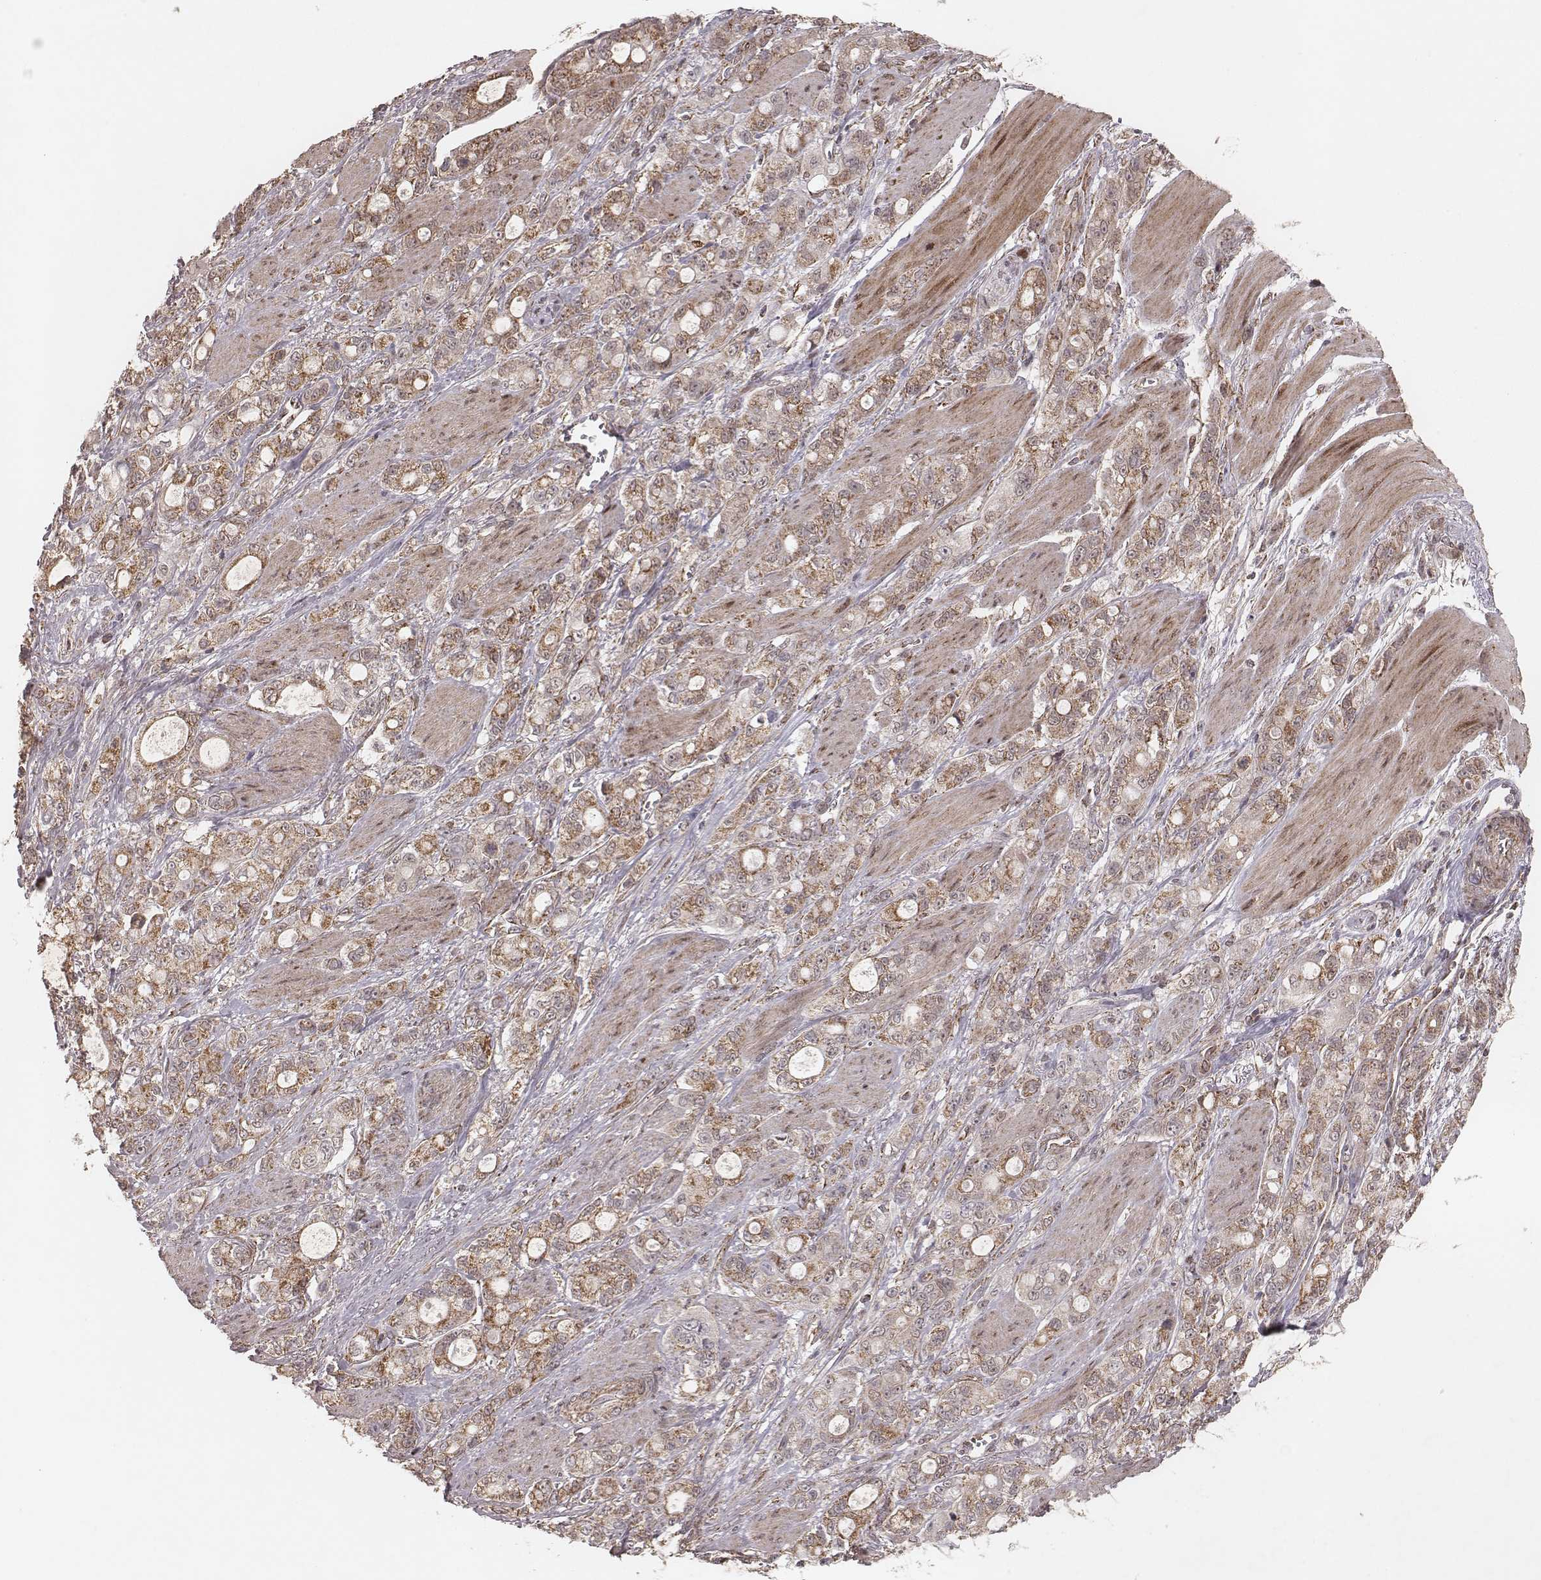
{"staining": {"intensity": "weak", "quantity": ">75%", "location": "cytoplasmic/membranous"}, "tissue": "stomach cancer", "cell_type": "Tumor cells", "image_type": "cancer", "snomed": [{"axis": "morphology", "description": "Adenocarcinoma, NOS"}, {"axis": "topography", "description": "Stomach"}], "caption": "Immunohistochemistry (IHC) micrograph of stomach cancer (adenocarcinoma) stained for a protein (brown), which demonstrates low levels of weak cytoplasmic/membranous staining in about >75% of tumor cells.", "gene": "NDUFA7", "patient": {"sex": "male", "age": 63}}